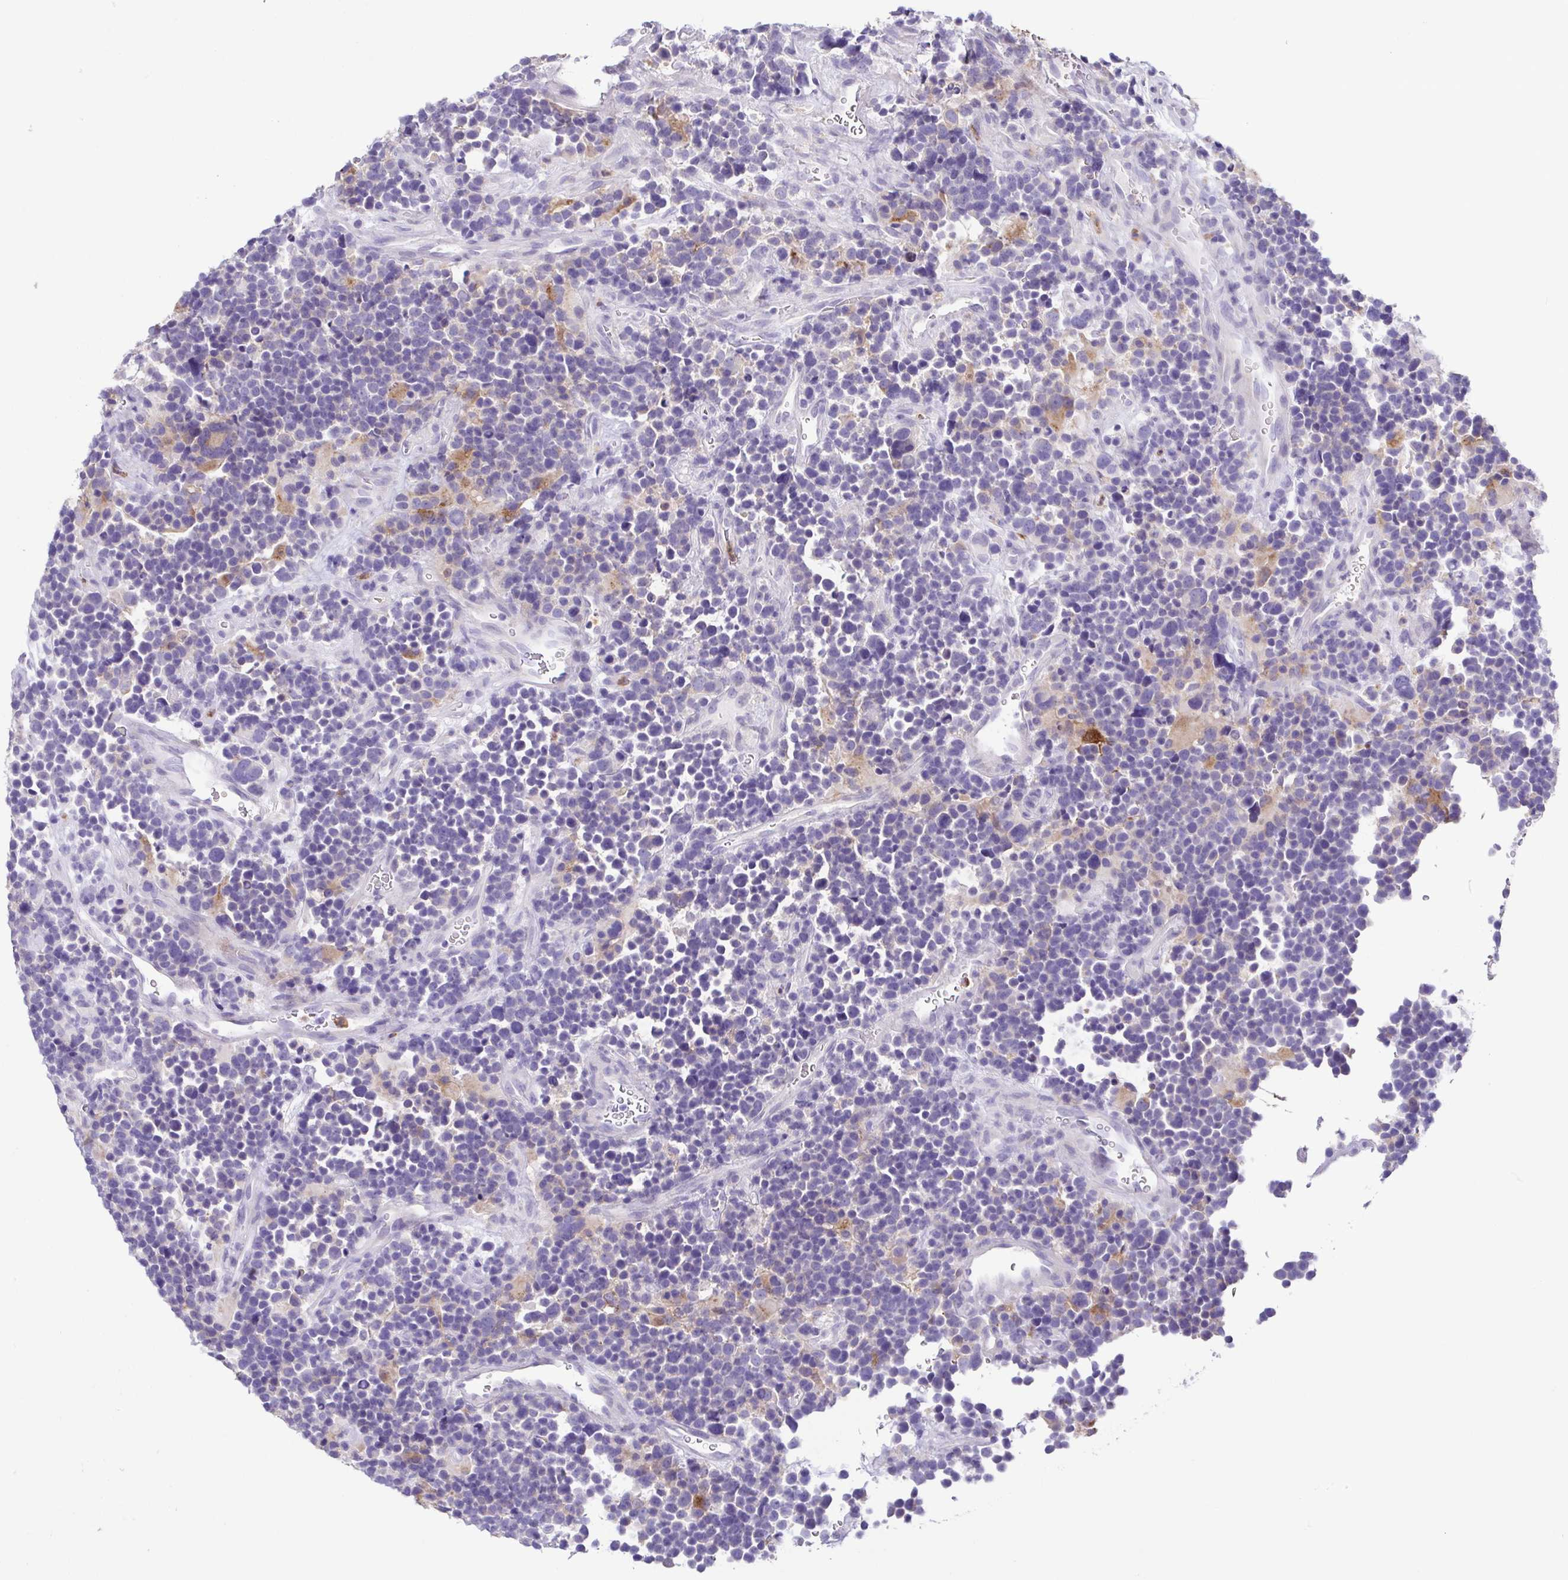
{"staining": {"intensity": "negative", "quantity": "none", "location": "none"}, "tissue": "glioma", "cell_type": "Tumor cells", "image_type": "cancer", "snomed": [{"axis": "morphology", "description": "Glioma, malignant, High grade"}, {"axis": "topography", "description": "Brain"}], "caption": "IHC of human malignant glioma (high-grade) displays no staining in tumor cells. (IHC, brightfield microscopy, high magnification).", "gene": "ATP6V1G2", "patient": {"sex": "male", "age": 33}}